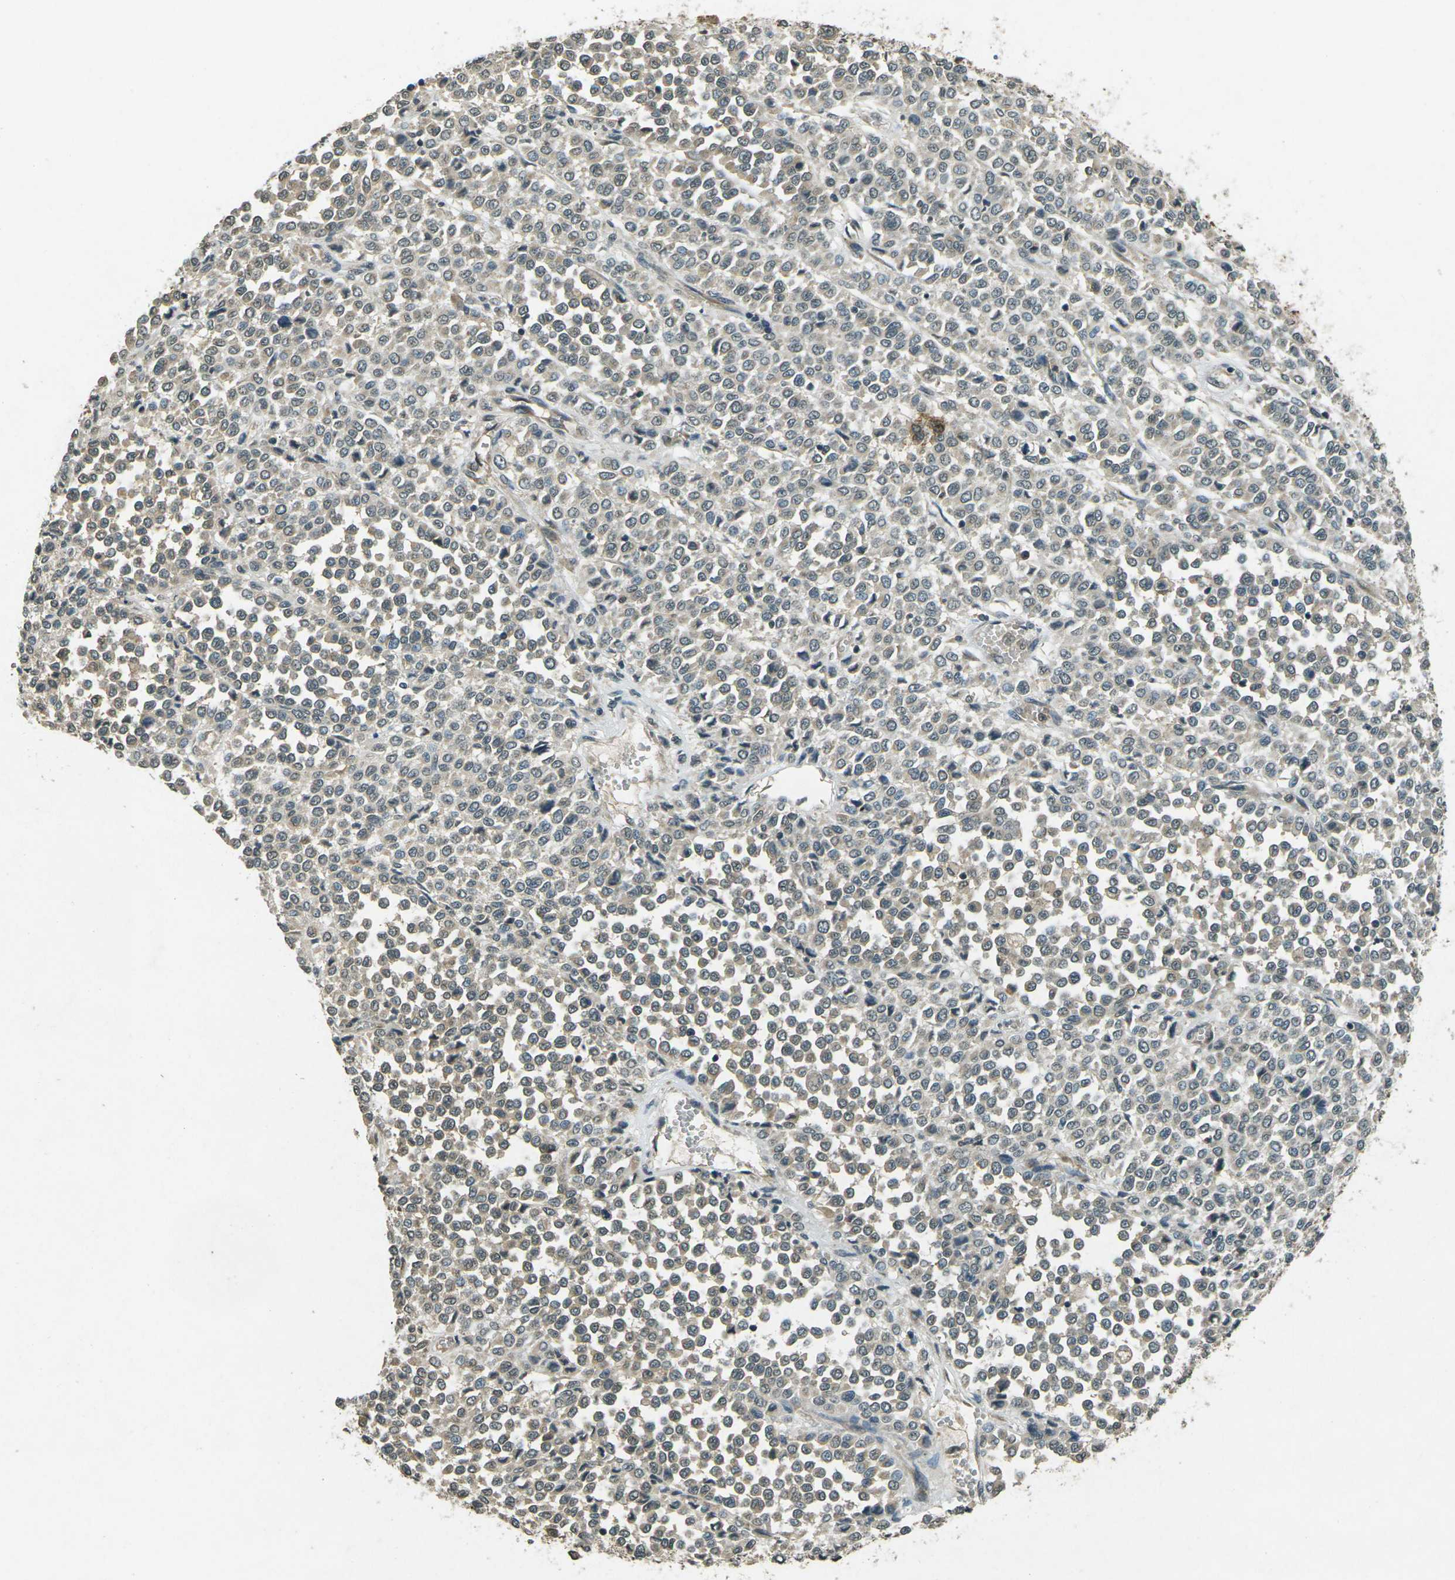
{"staining": {"intensity": "weak", "quantity": "25%-75%", "location": "cytoplasmic/membranous"}, "tissue": "melanoma", "cell_type": "Tumor cells", "image_type": "cancer", "snomed": [{"axis": "morphology", "description": "Malignant melanoma, Metastatic site"}, {"axis": "topography", "description": "Pancreas"}], "caption": "Immunohistochemical staining of human malignant melanoma (metastatic site) demonstrates low levels of weak cytoplasmic/membranous positivity in about 25%-75% of tumor cells.", "gene": "PDE2A", "patient": {"sex": "female", "age": 30}}